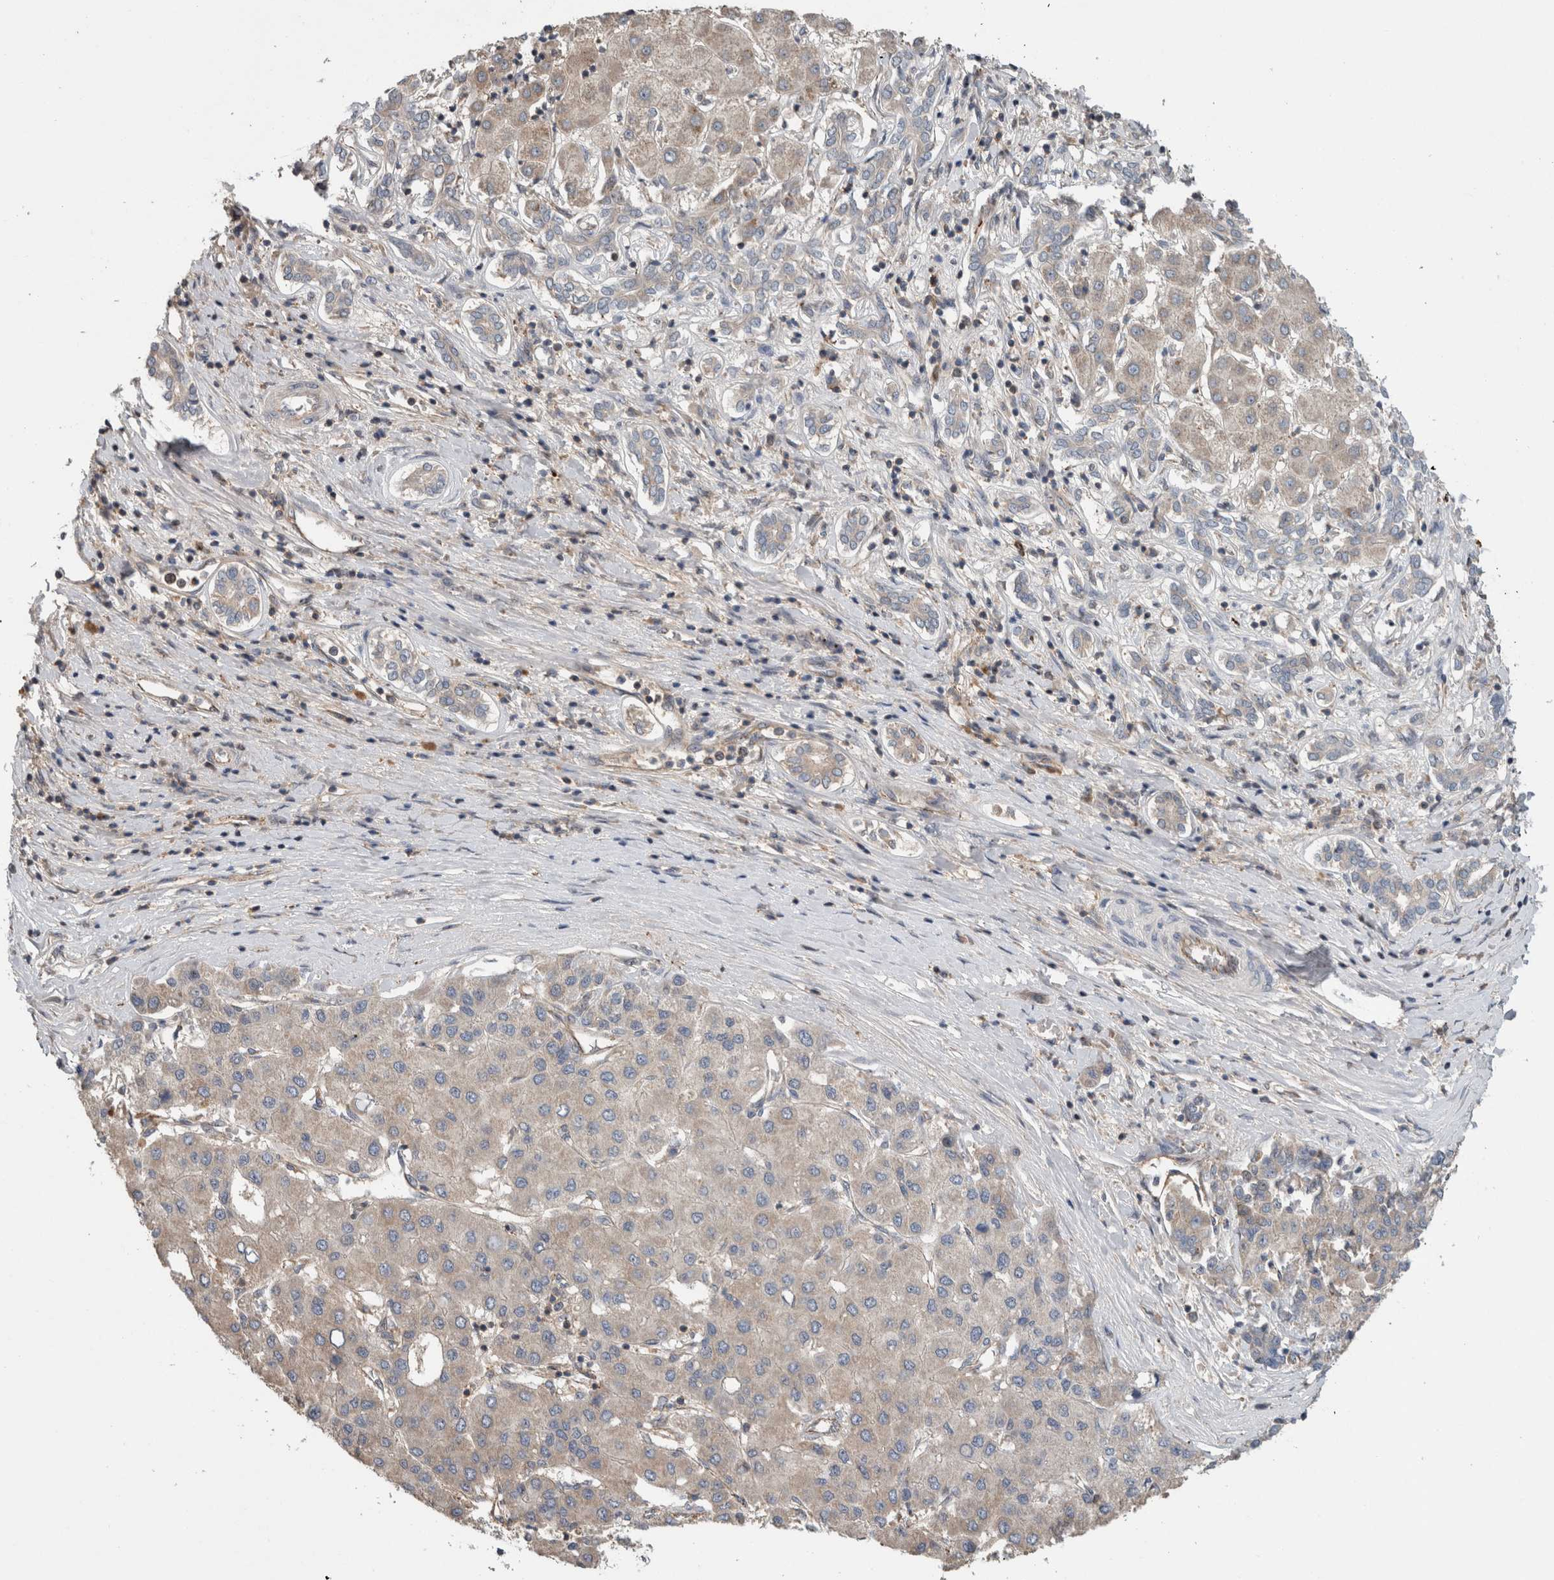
{"staining": {"intensity": "negative", "quantity": "none", "location": "none"}, "tissue": "liver cancer", "cell_type": "Tumor cells", "image_type": "cancer", "snomed": [{"axis": "morphology", "description": "Carcinoma, Hepatocellular, NOS"}, {"axis": "topography", "description": "Liver"}], "caption": "Tumor cells show no significant positivity in liver cancer (hepatocellular carcinoma).", "gene": "TARBP1", "patient": {"sex": "male", "age": 65}}